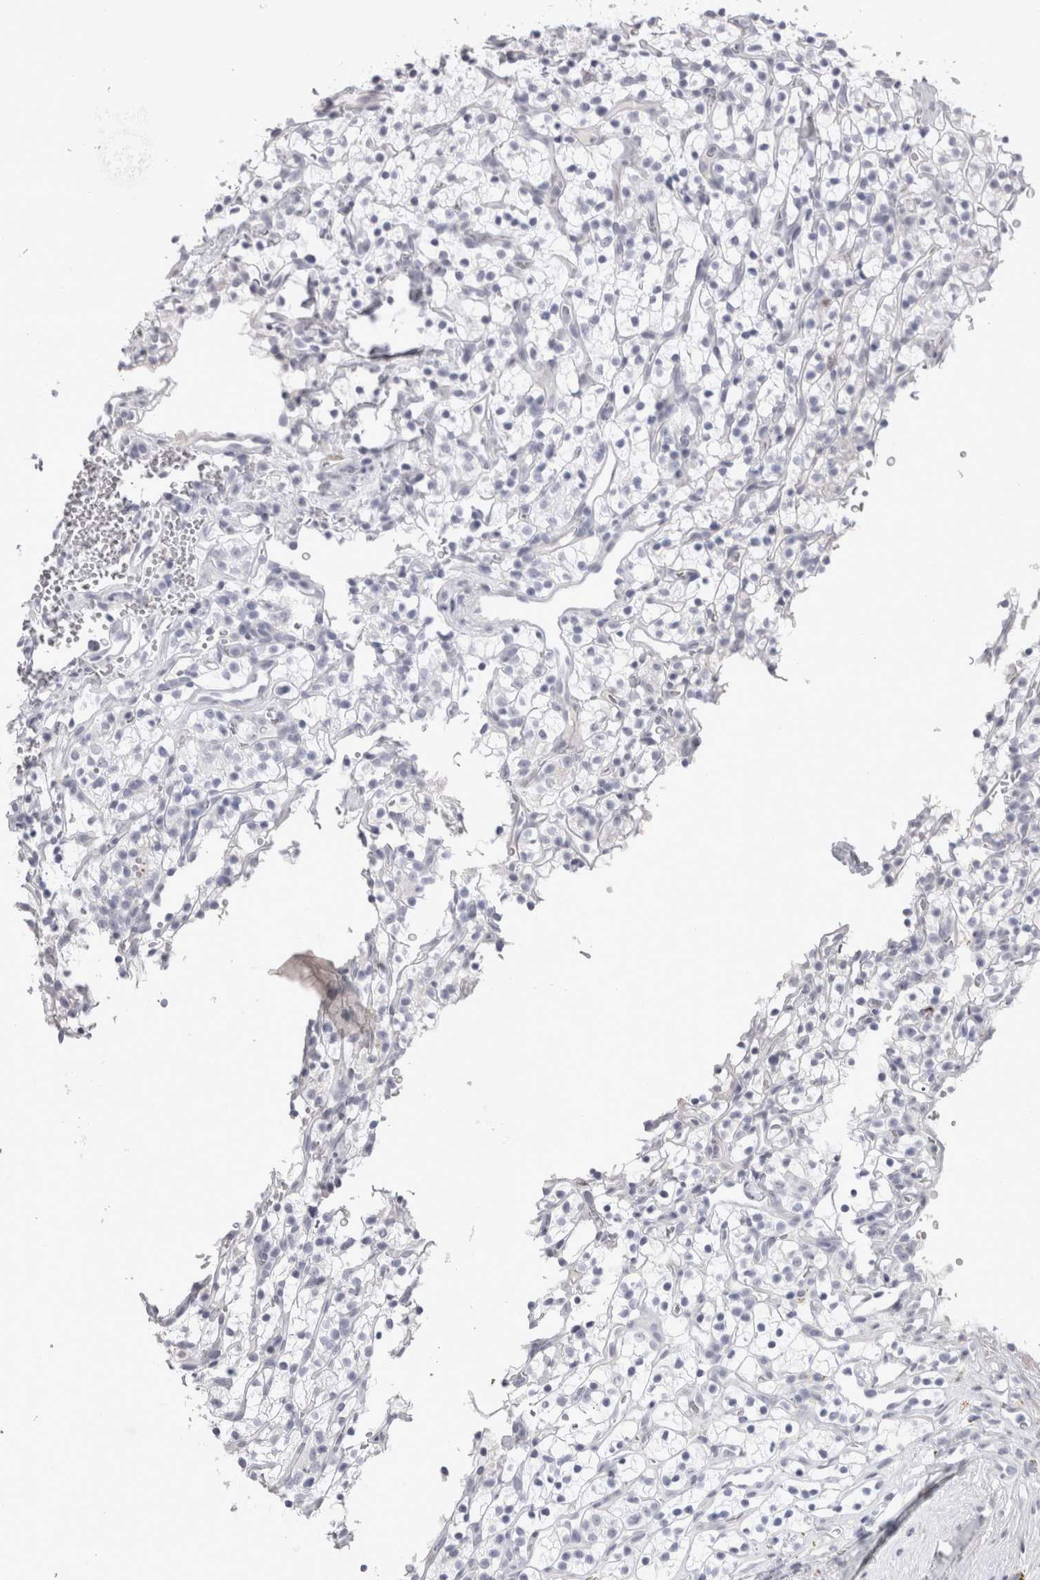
{"staining": {"intensity": "negative", "quantity": "none", "location": "none"}, "tissue": "renal cancer", "cell_type": "Tumor cells", "image_type": "cancer", "snomed": [{"axis": "morphology", "description": "Adenocarcinoma, NOS"}, {"axis": "topography", "description": "Kidney"}], "caption": "This is a image of immunohistochemistry staining of renal cancer, which shows no expression in tumor cells.", "gene": "ADAM2", "patient": {"sex": "female", "age": 57}}